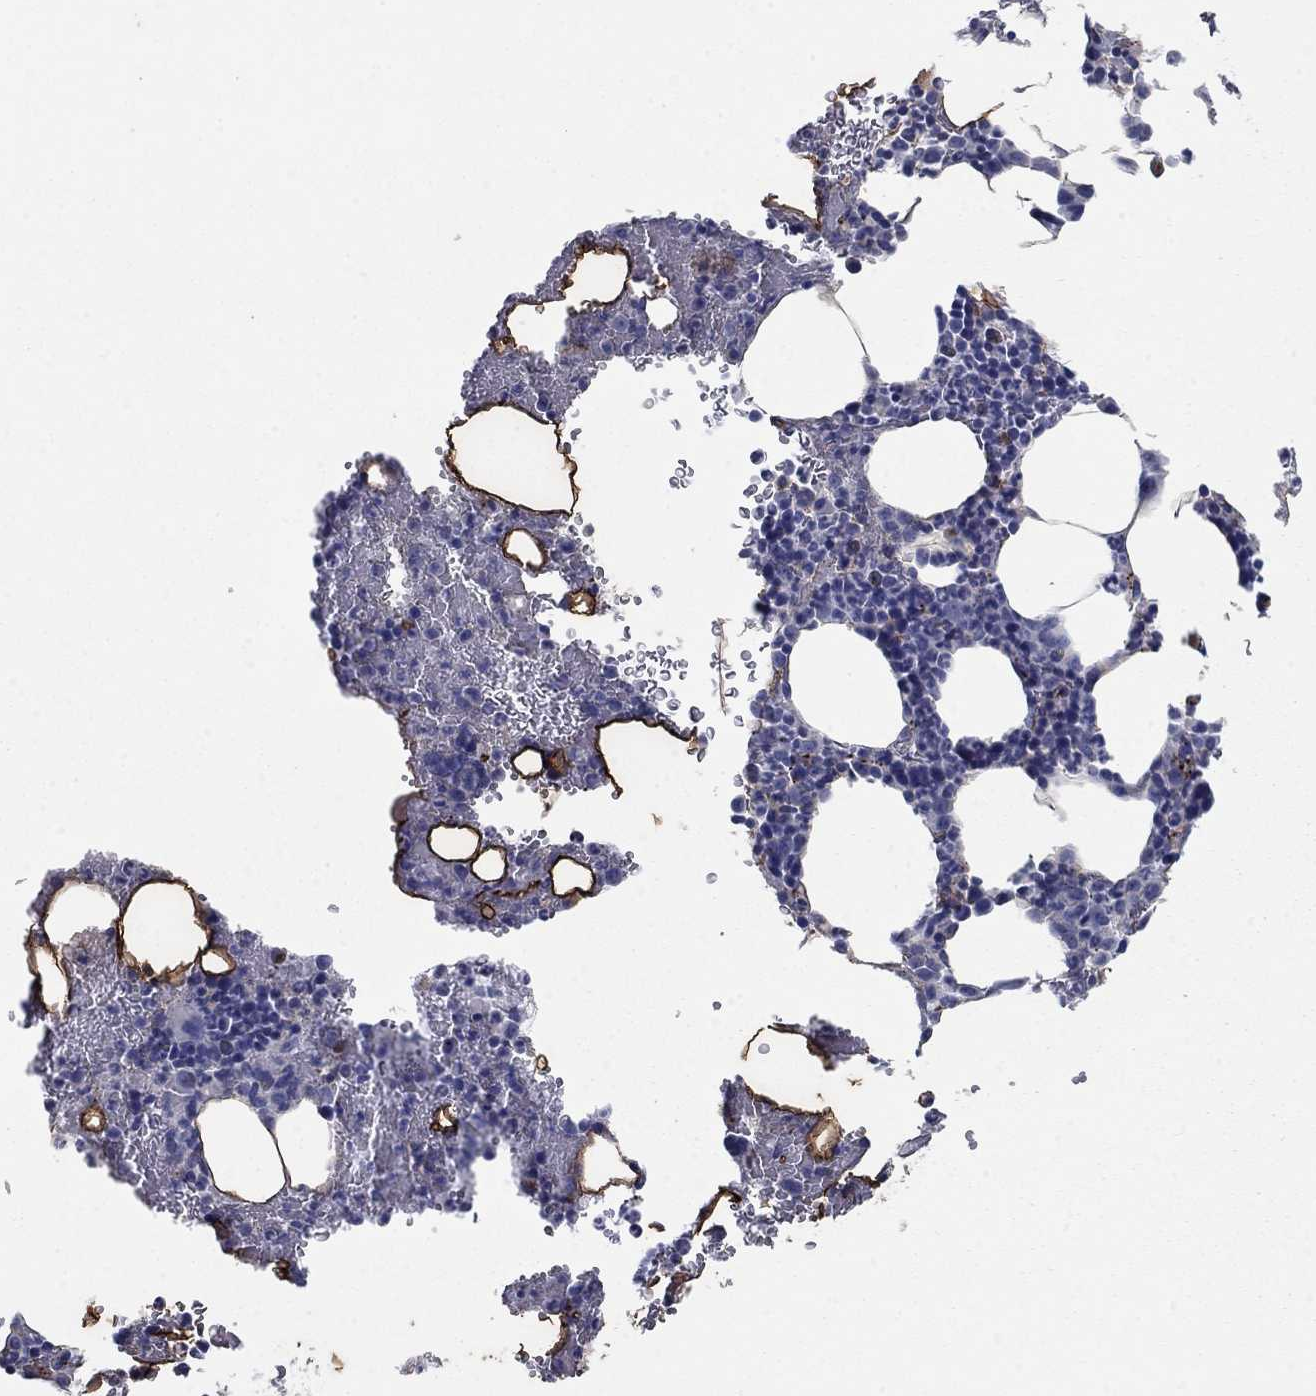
{"staining": {"intensity": "negative", "quantity": "none", "location": "none"}, "tissue": "bone marrow", "cell_type": "Hematopoietic cells", "image_type": "normal", "snomed": [{"axis": "morphology", "description": "Normal tissue, NOS"}, {"axis": "topography", "description": "Bone marrow"}], "caption": "Micrograph shows no protein staining in hematopoietic cells of unremarkable bone marrow.", "gene": "APOC3", "patient": {"sex": "male", "age": 83}}